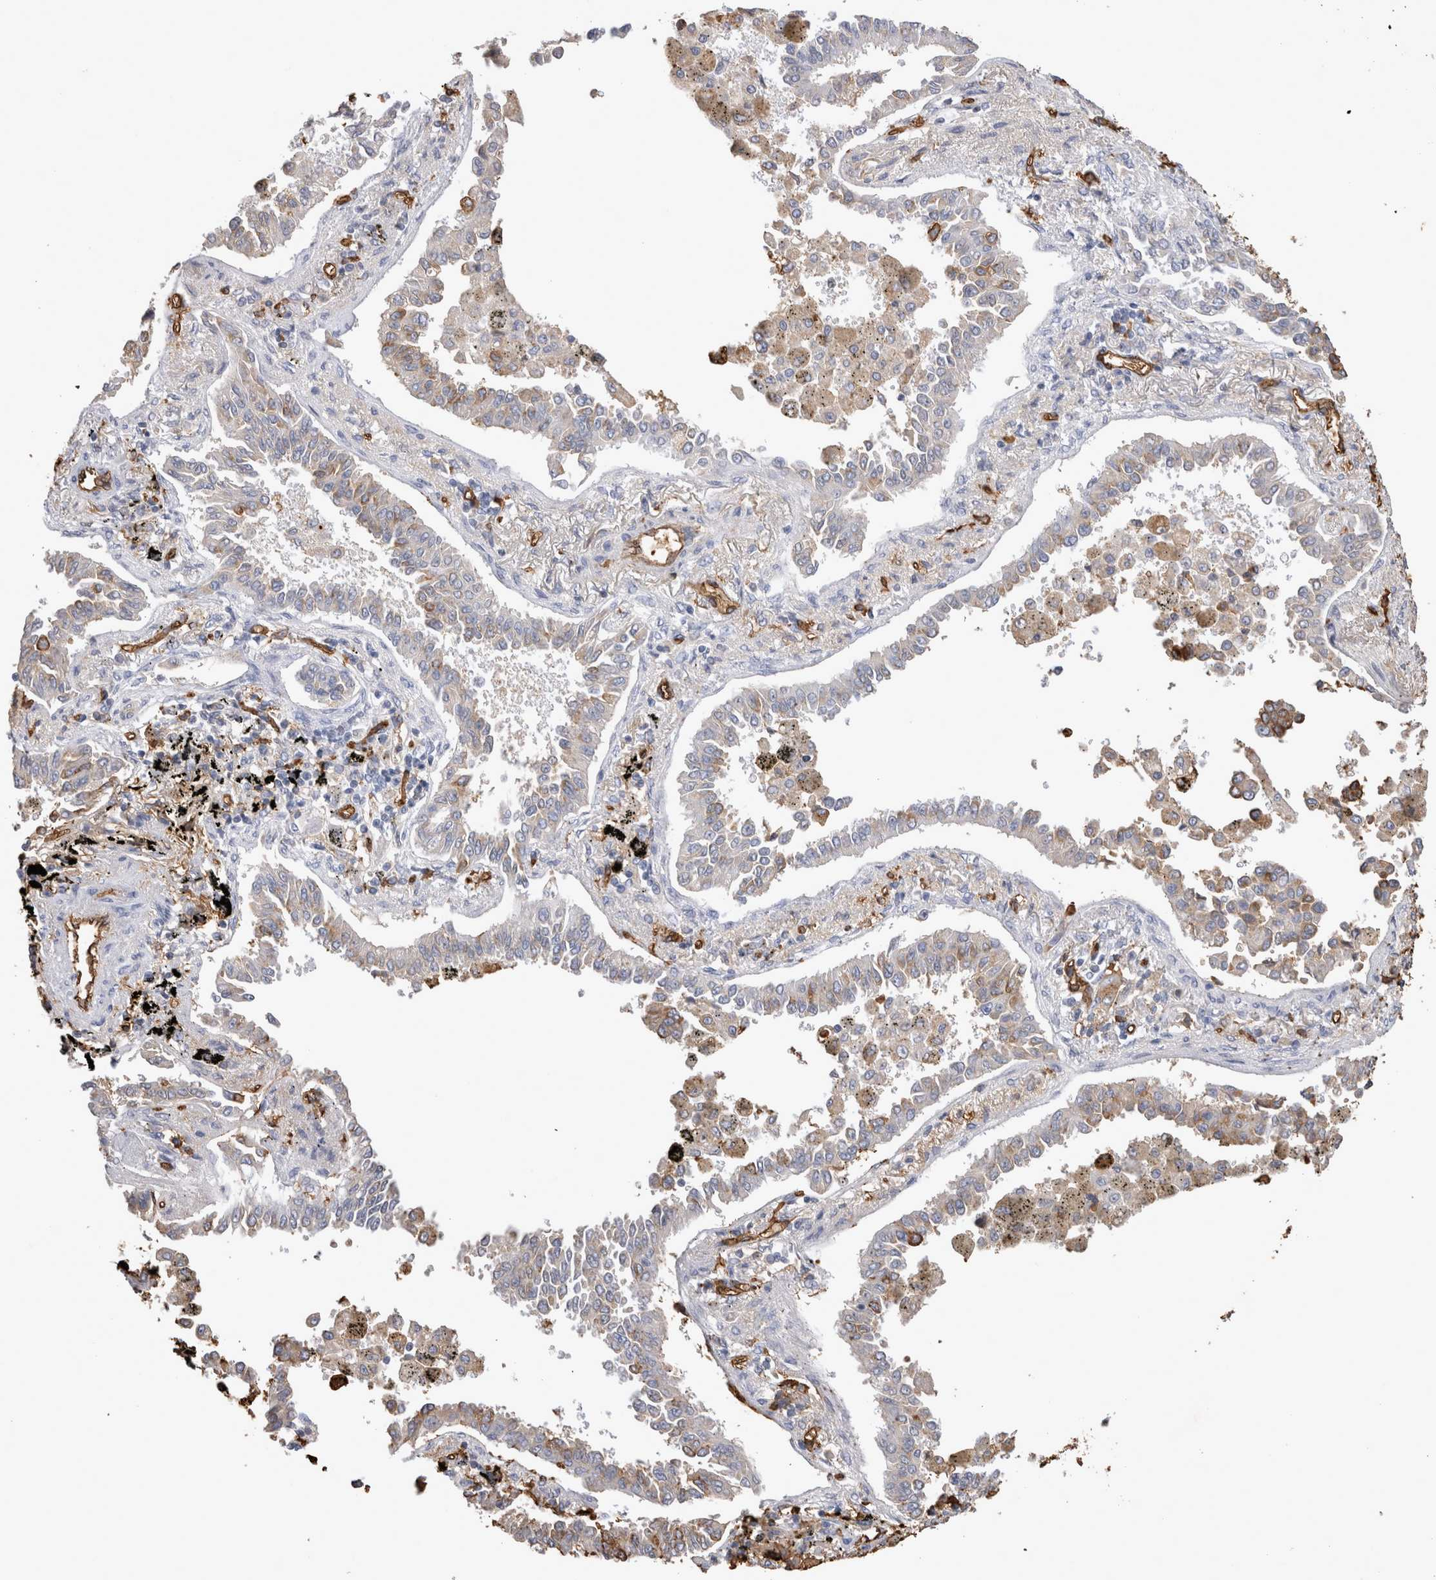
{"staining": {"intensity": "weak", "quantity": "25%-75%", "location": "cytoplasmic/membranous"}, "tissue": "lung cancer", "cell_type": "Tumor cells", "image_type": "cancer", "snomed": [{"axis": "morphology", "description": "Normal tissue, NOS"}, {"axis": "morphology", "description": "Adenocarcinoma, NOS"}, {"axis": "topography", "description": "Lung"}], "caption": "Lung adenocarcinoma stained with immunohistochemistry (IHC) demonstrates weak cytoplasmic/membranous positivity in about 25%-75% of tumor cells.", "gene": "IL17RC", "patient": {"sex": "male", "age": 59}}